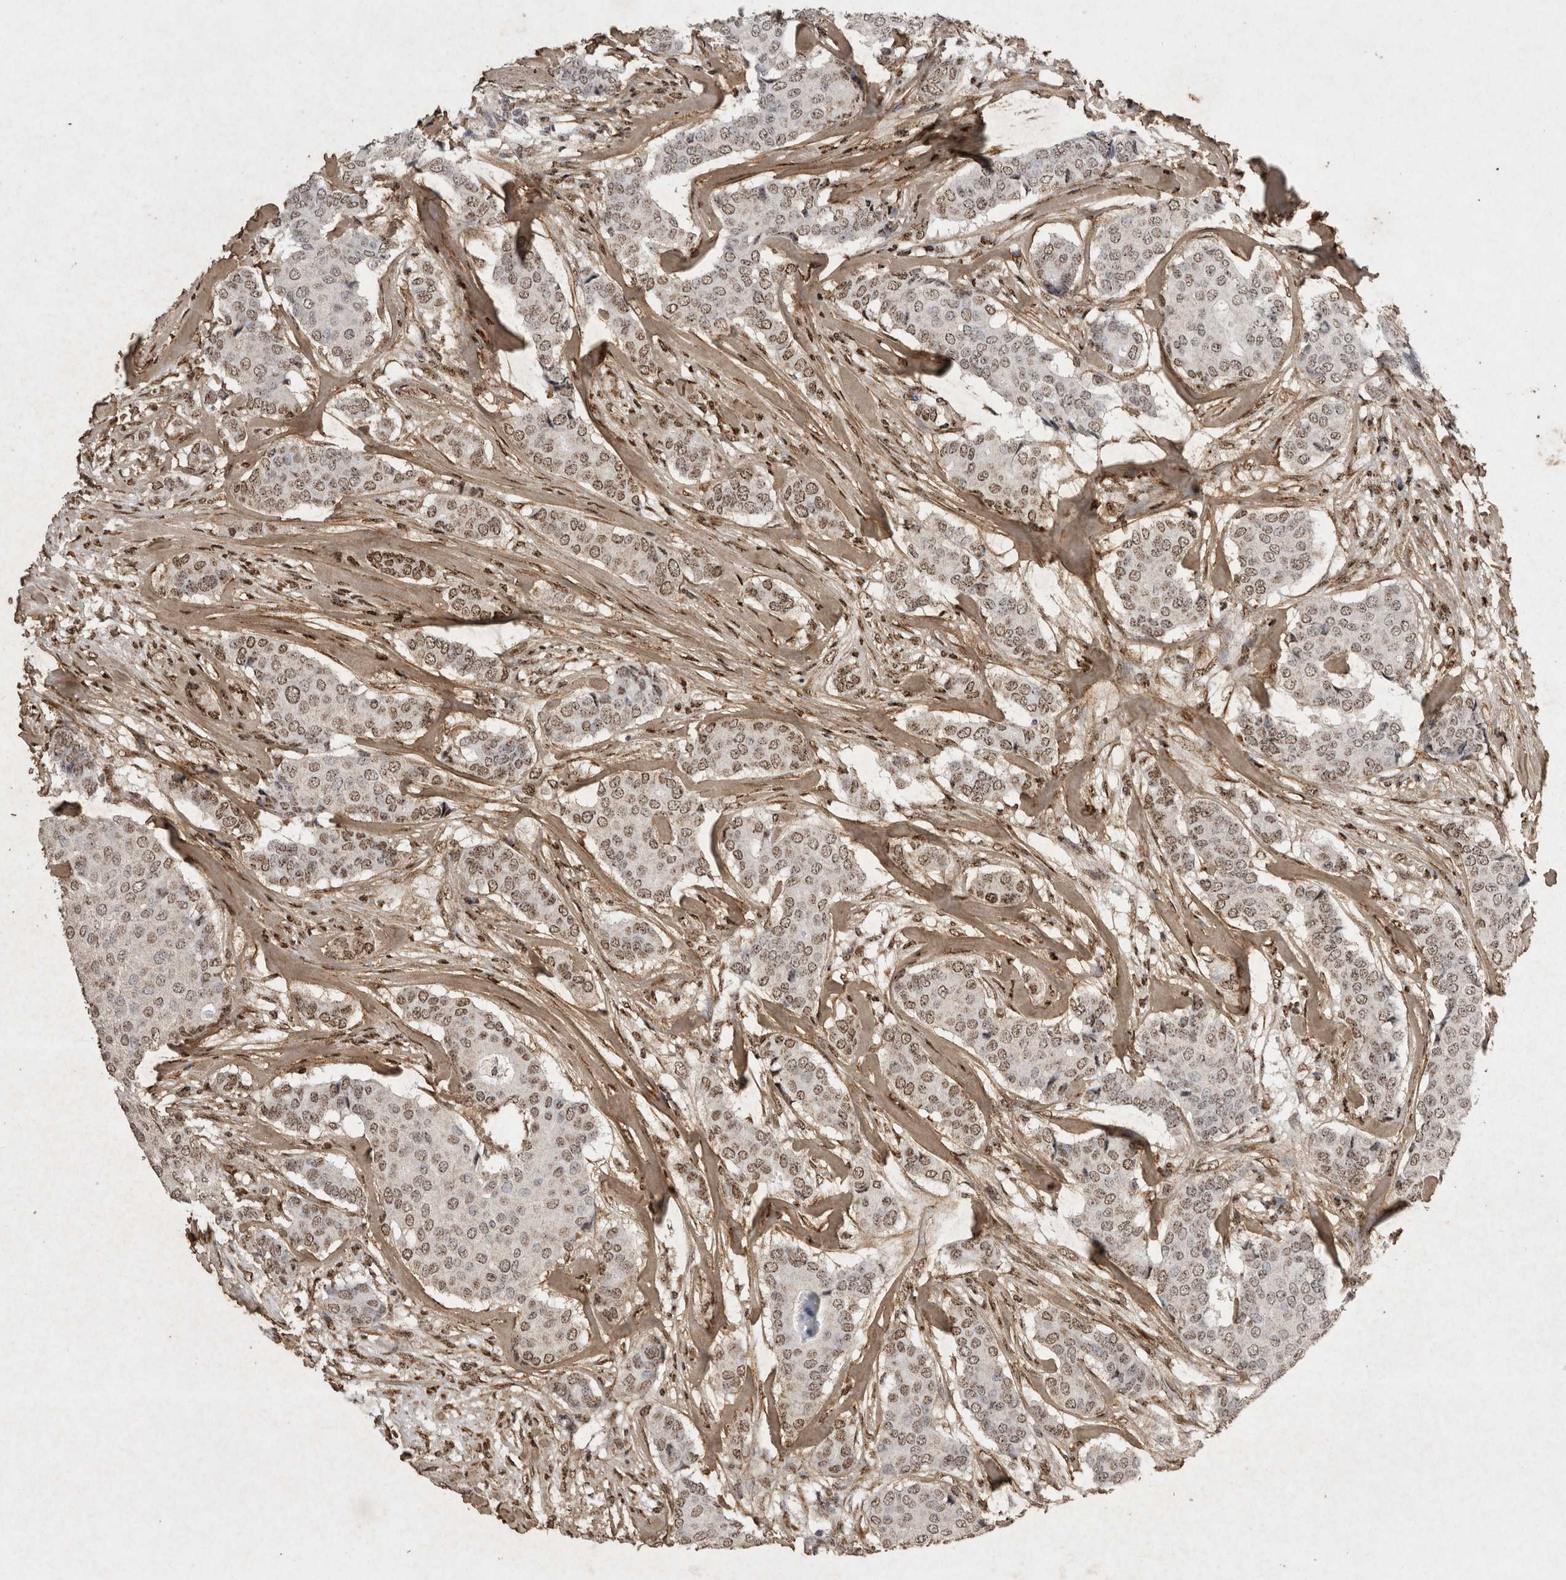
{"staining": {"intensity": "moderate", "quantity": "25%-75%", "location": "nuclear"}, "tissue": "breast cancer", "cell_type": "Tumor cells", "image_type": "cancer", "snomed": [{"axis": "morphology", "description": "Duct carcinoma"}, {"axis": "topography", "description": "Breast"}], "caption": "Human breast cancer (intraductal carcinoma) stained for a protein (brown) reveals moderate nuclear positive expression in approximately 25%-75% of tumor cells.", "gene": "C1QTNF5", "patient": {"sex": "female", "age": 75}}